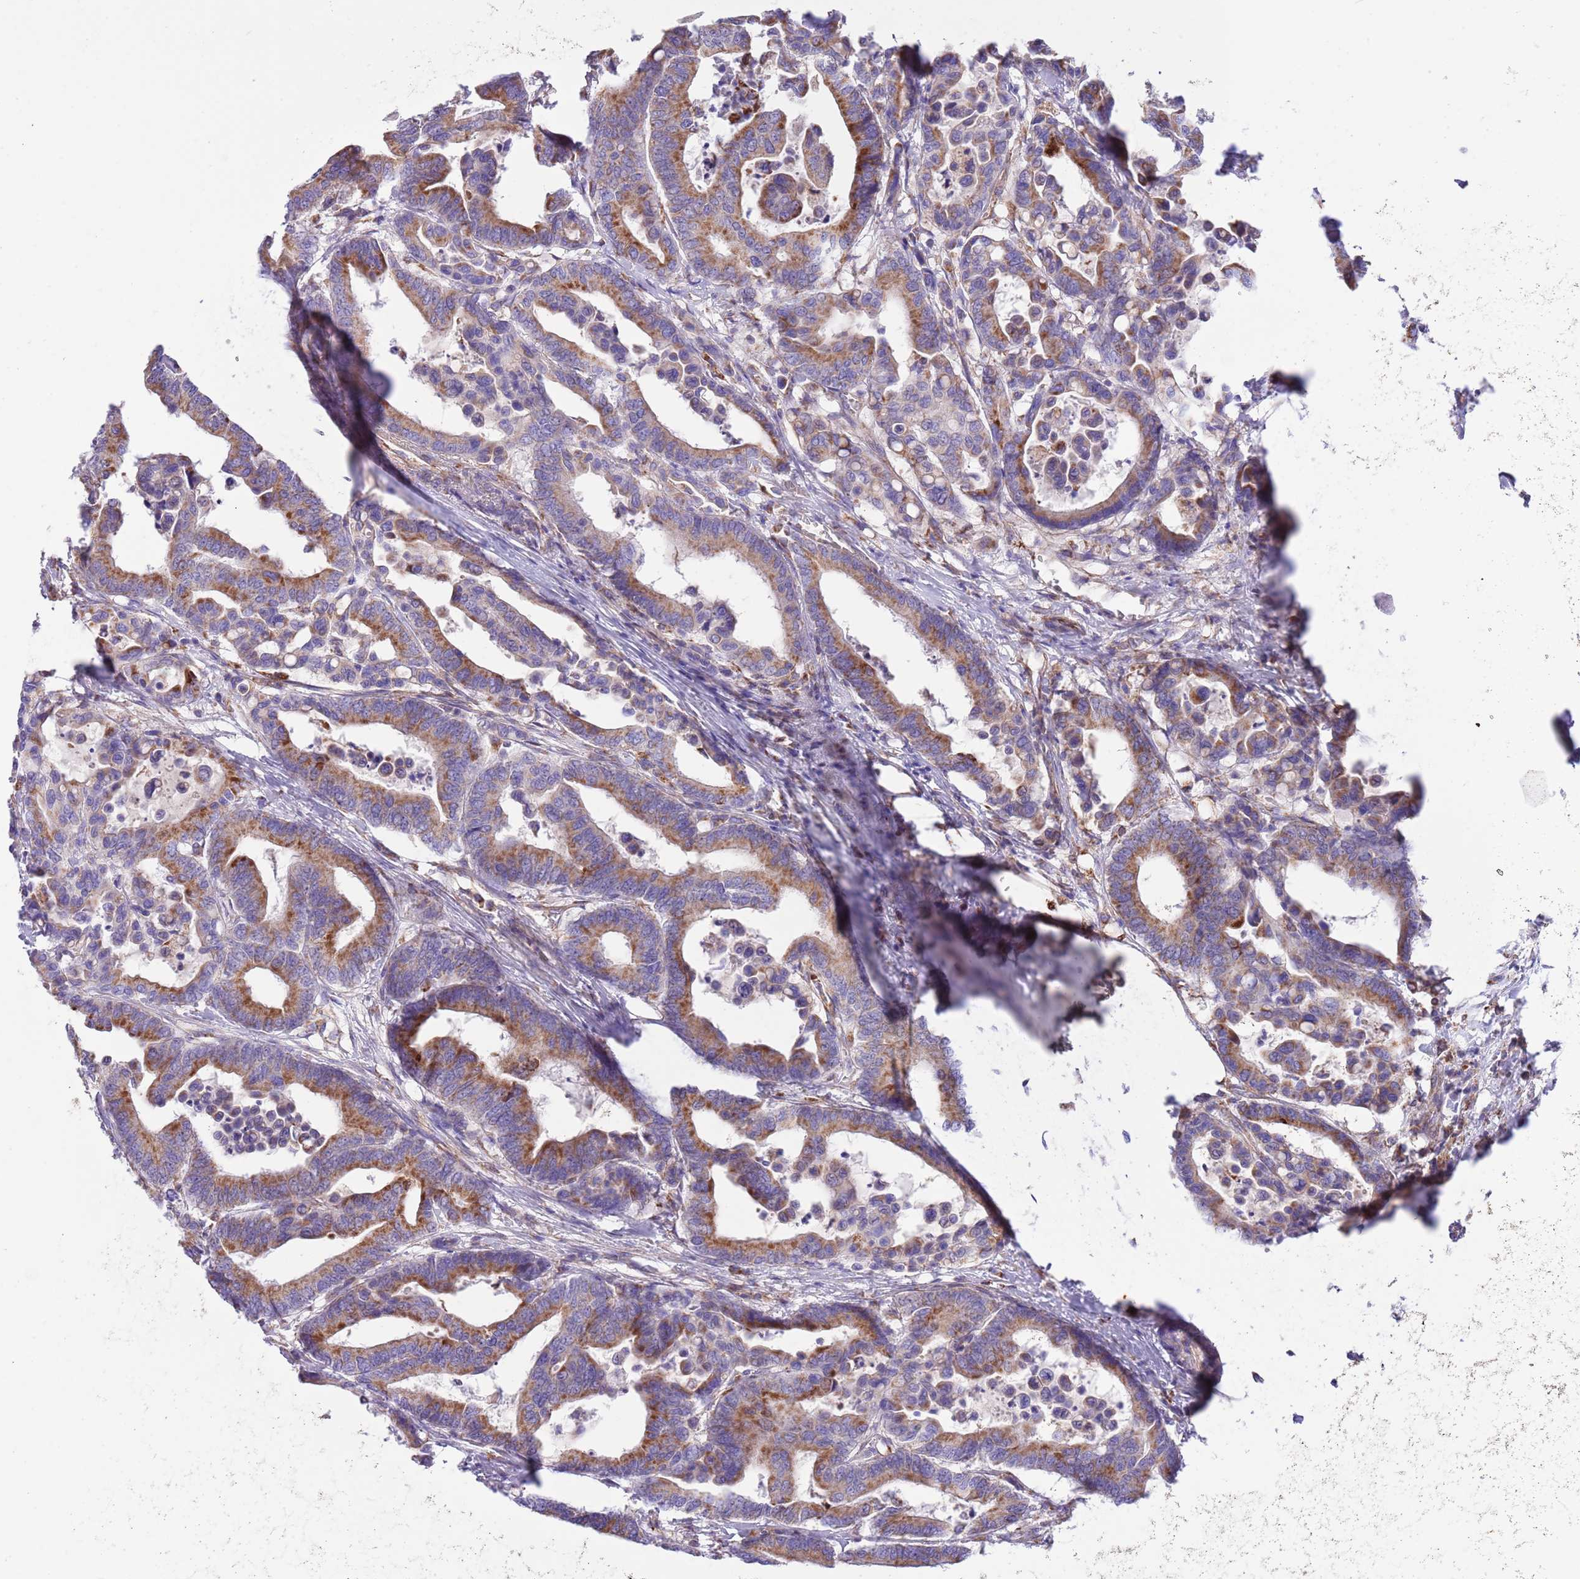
{"staining": {"intensity": "moderate", "quantity": ">75%", "location": "cytoplasmic/membranous"}, "tissue": "colorectal cancer", "cell_type": "Tumor cells", "image_type": "cancer", "snomed": [{"axis": "morphology", "description": "Normal tissue, NOS"}, {"axis": "morphology", "description": "Adenocarcinoma, NOS"}, {"axis": "topography", "description": "Colon"}], "caption": "A medium amount of moderate cytoplasmic/membranous expression is appreciated in approximately >75% of tumor cells in colorectal cancer (adenocarcinoma) tissue.", "gene": "SS18L2", "patient": {"sex": "male", "age": 82}}